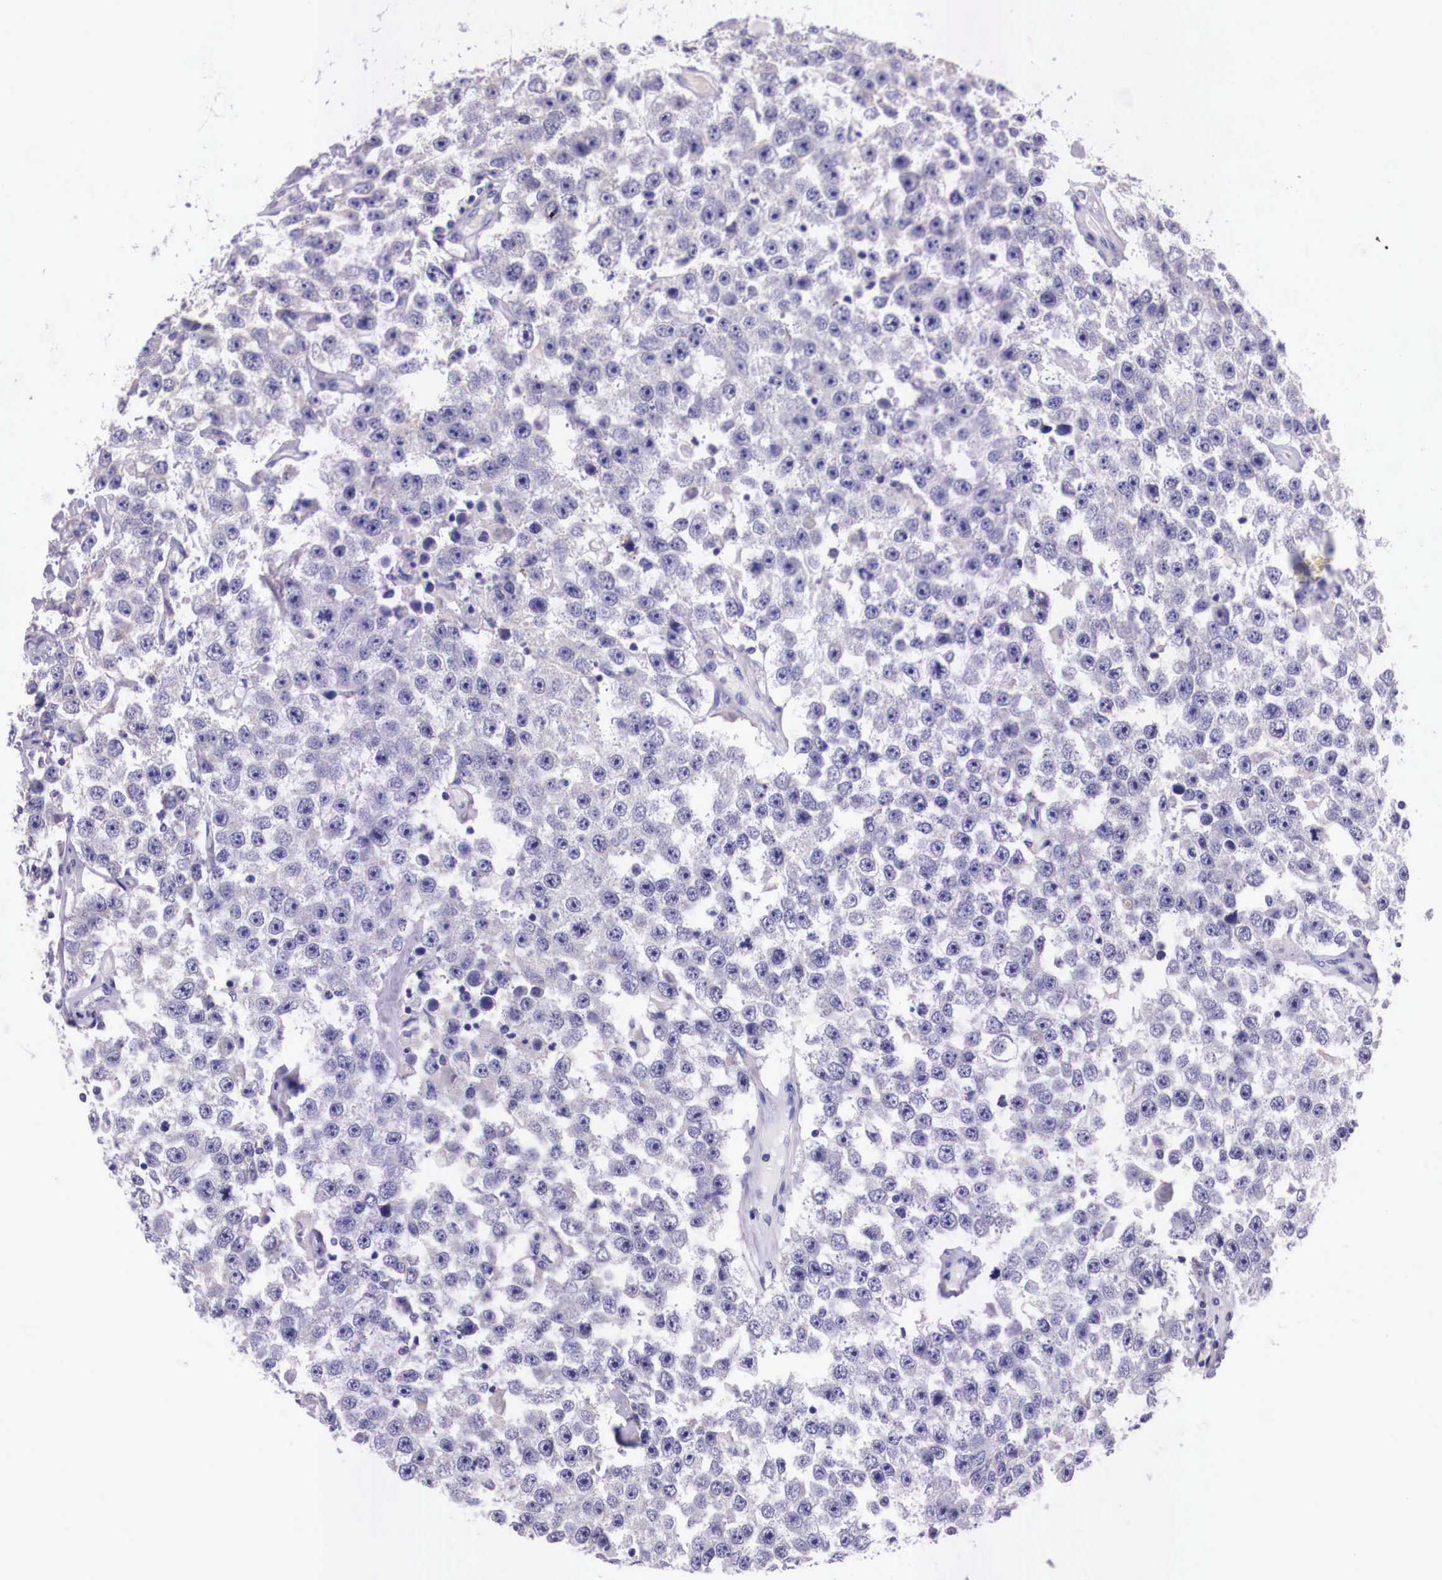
{"staining": {"intensity": "negative", "quantity": "none", "location": "none"}, "tissue": "testis cancer", "cell_type": "Tumor cells", "image_type": "cancer", "snomed": [{"axis": "morphology", "description": "Seminoma, NOS"}, {"axis": "topography", "description": "Testis"}], "caption": "Immunohistochemistry (IHC) photomicrograph of neoplastic tissue: testis seminoma stained with DAB (3,3'-diaminobenzidine) shows no significant protein expression in tumor cells. The staining is performed using DAB brown chromogen with nuclei counter-stained in using hematoxylin.", "gene": "GRIPAP1", "patient": {"sex": "male", "age": 52}}